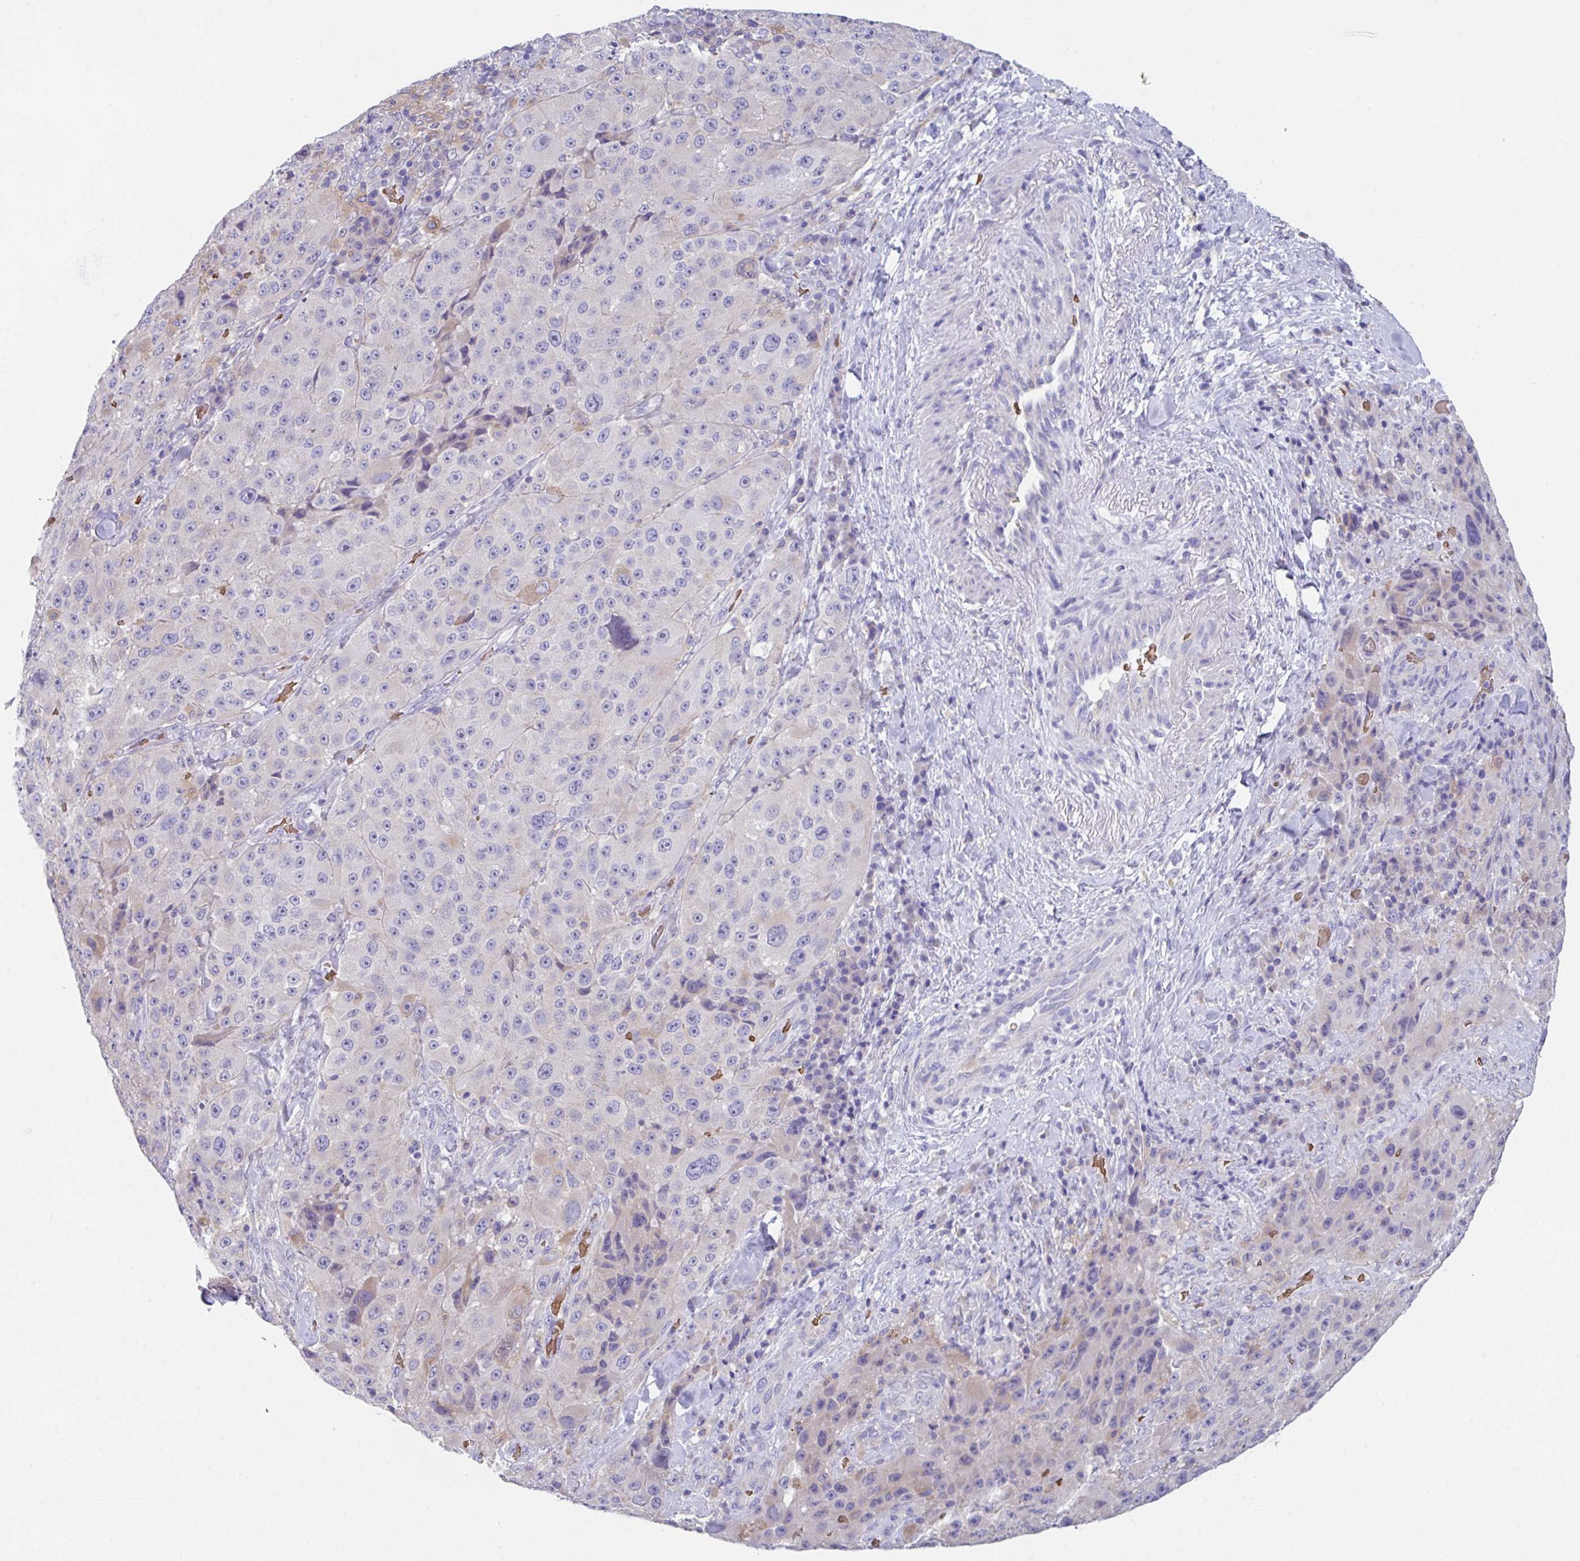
{"staining": {"intensity": "negative", "quantity": "none", "location": "none"}, "tissue": "melanoma", "cell_type": "Tumor cells", "image_type": "cancer", "snomed": [{"axis": "morphology", "description": "Malignant melanoma, Metastatic site"}, {"axis": "topography", "description": "Lymph node"}], "caption": "Tumor cells are negative for brown protein staining in malignant melanoma (metastatic site). (DAB immunohistochemistry, high magnification).", "gene": "TFAP2C", "patient": {"sex": "male", "age": 62}}